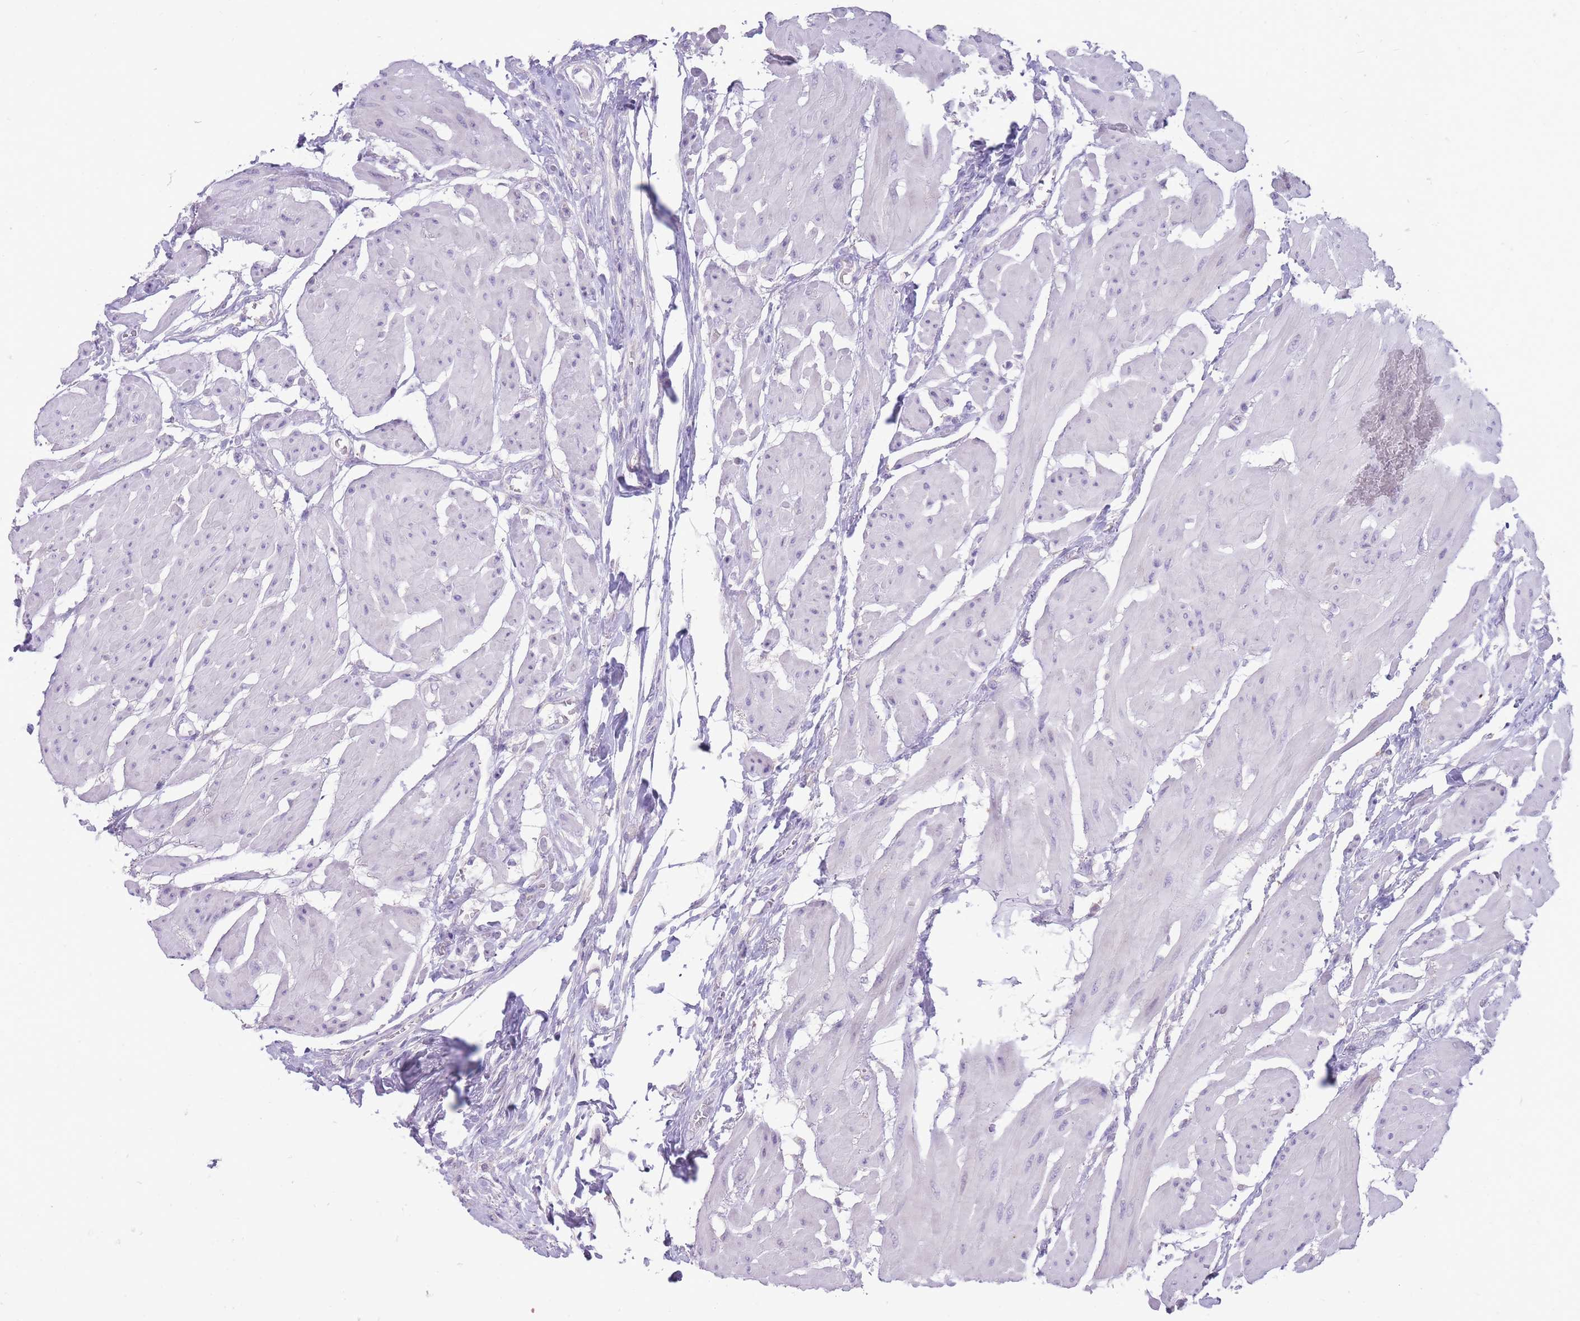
{"staining": {"intensity": "negative", "quantity": "none", "location": "none"}, "tissue": "urothelial cancer", "cell_type": "Tumor cells", "image_type": "cancer", "snomed": [{"axis": "morphology", "description": "Urothelial carcinoma, High grade"}, {"axis": "topography", "description": "Urinary bladder"}], "caption": "There is no significant staining in tumor cells of urothelial cancer.", "gene": "ERICH4", "patient": {"sex": "female", "age": 79}}